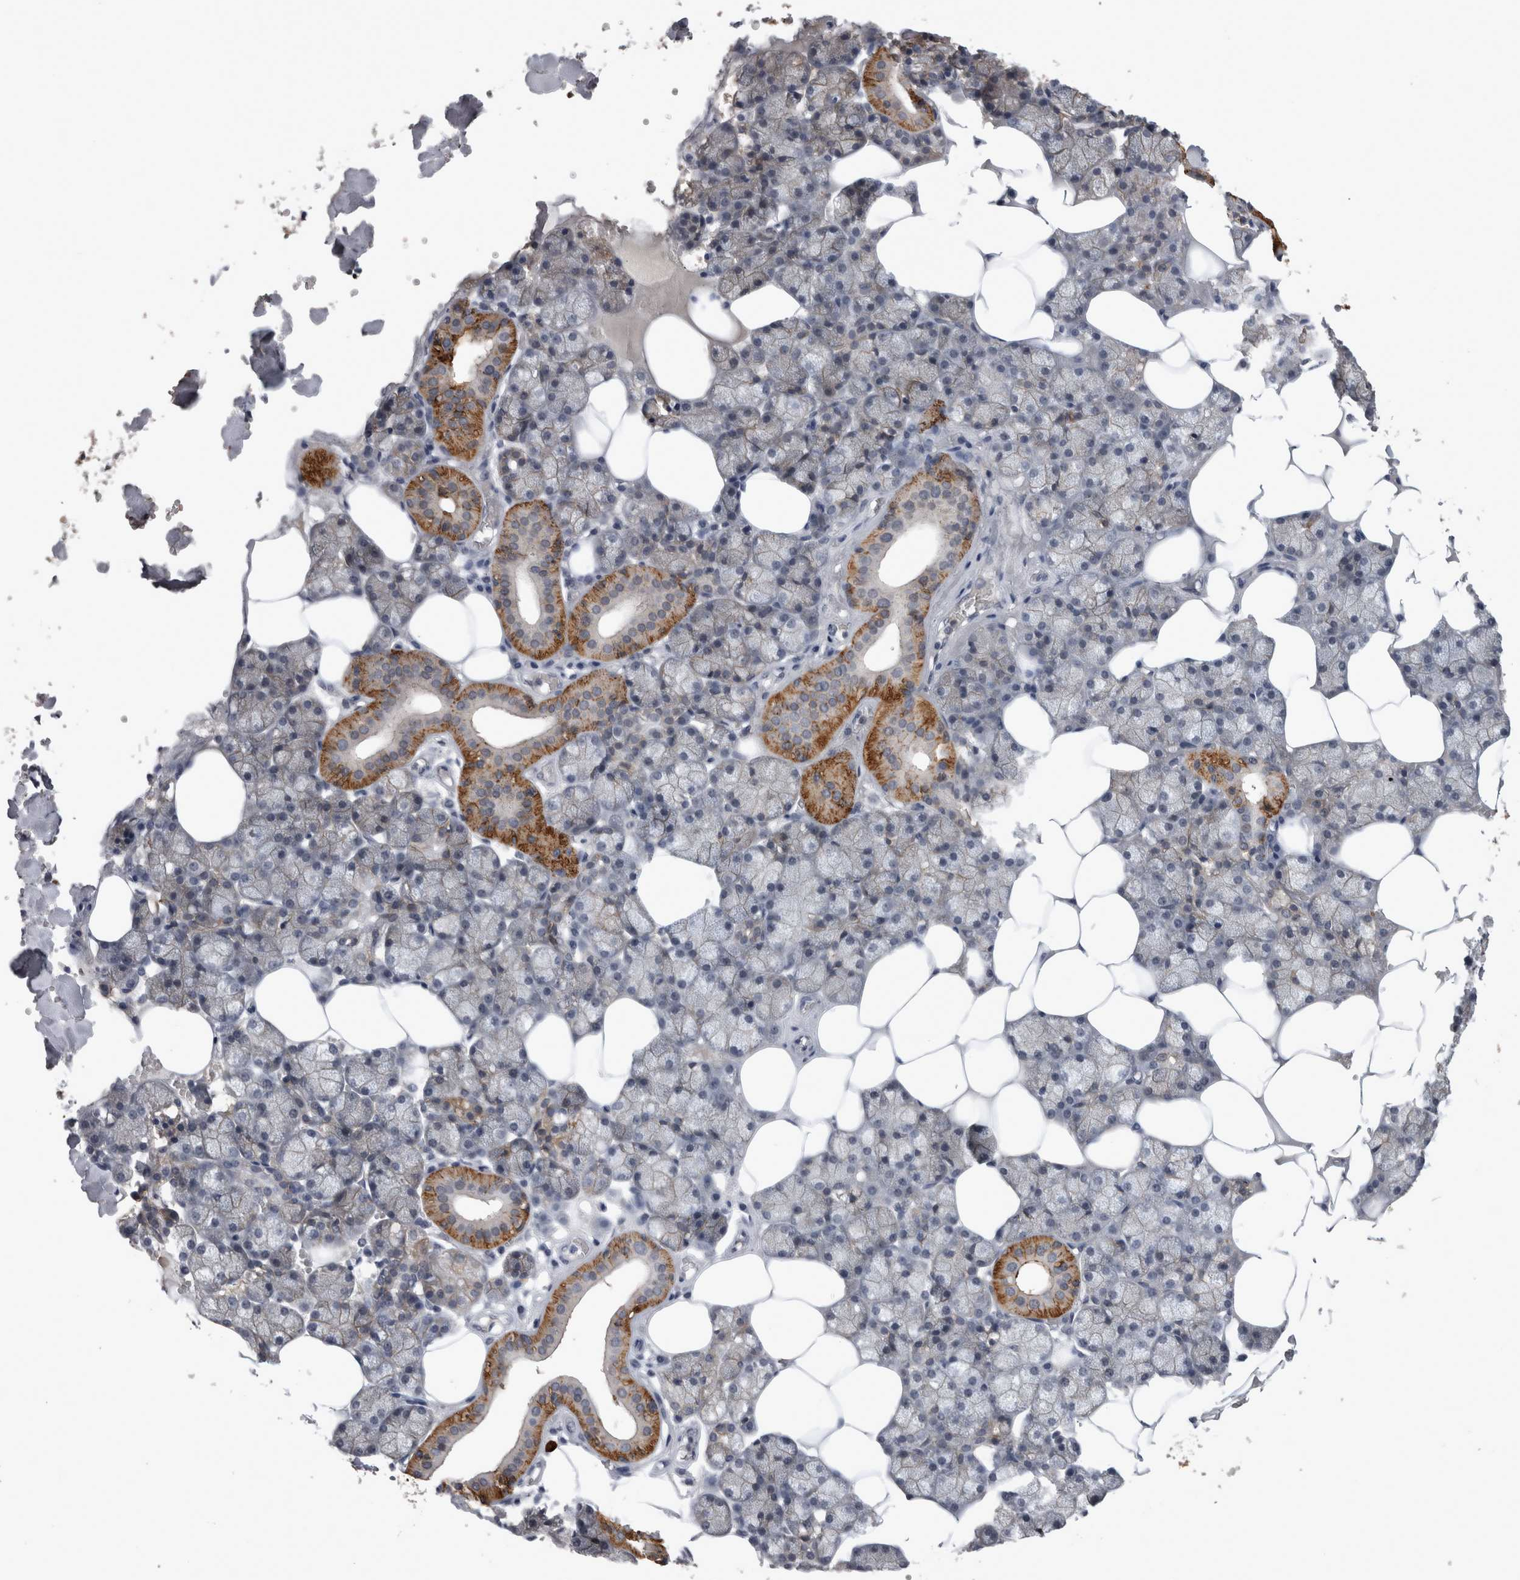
{"staining": {"intensity": "strong", "quantity": "25%-75%", "location": "cytoplasmic/membranous"}, "tissue": "salivary gland", "cell_type": "Glandular cells", "image_type": "normal", "snomed": [{"axis": "morphology", "description": "Normal tissue, NOS"}, {"axis": "topography", "description": "Salivary gland"}], "caption": "Salivary gland stained with immunohistochemistry reveals strong cytoplasmic/membranous expression in about 25%-75% of glandular cells.", "gene": "PEBP4", "patient": {"sex": "male", "age": 62}}